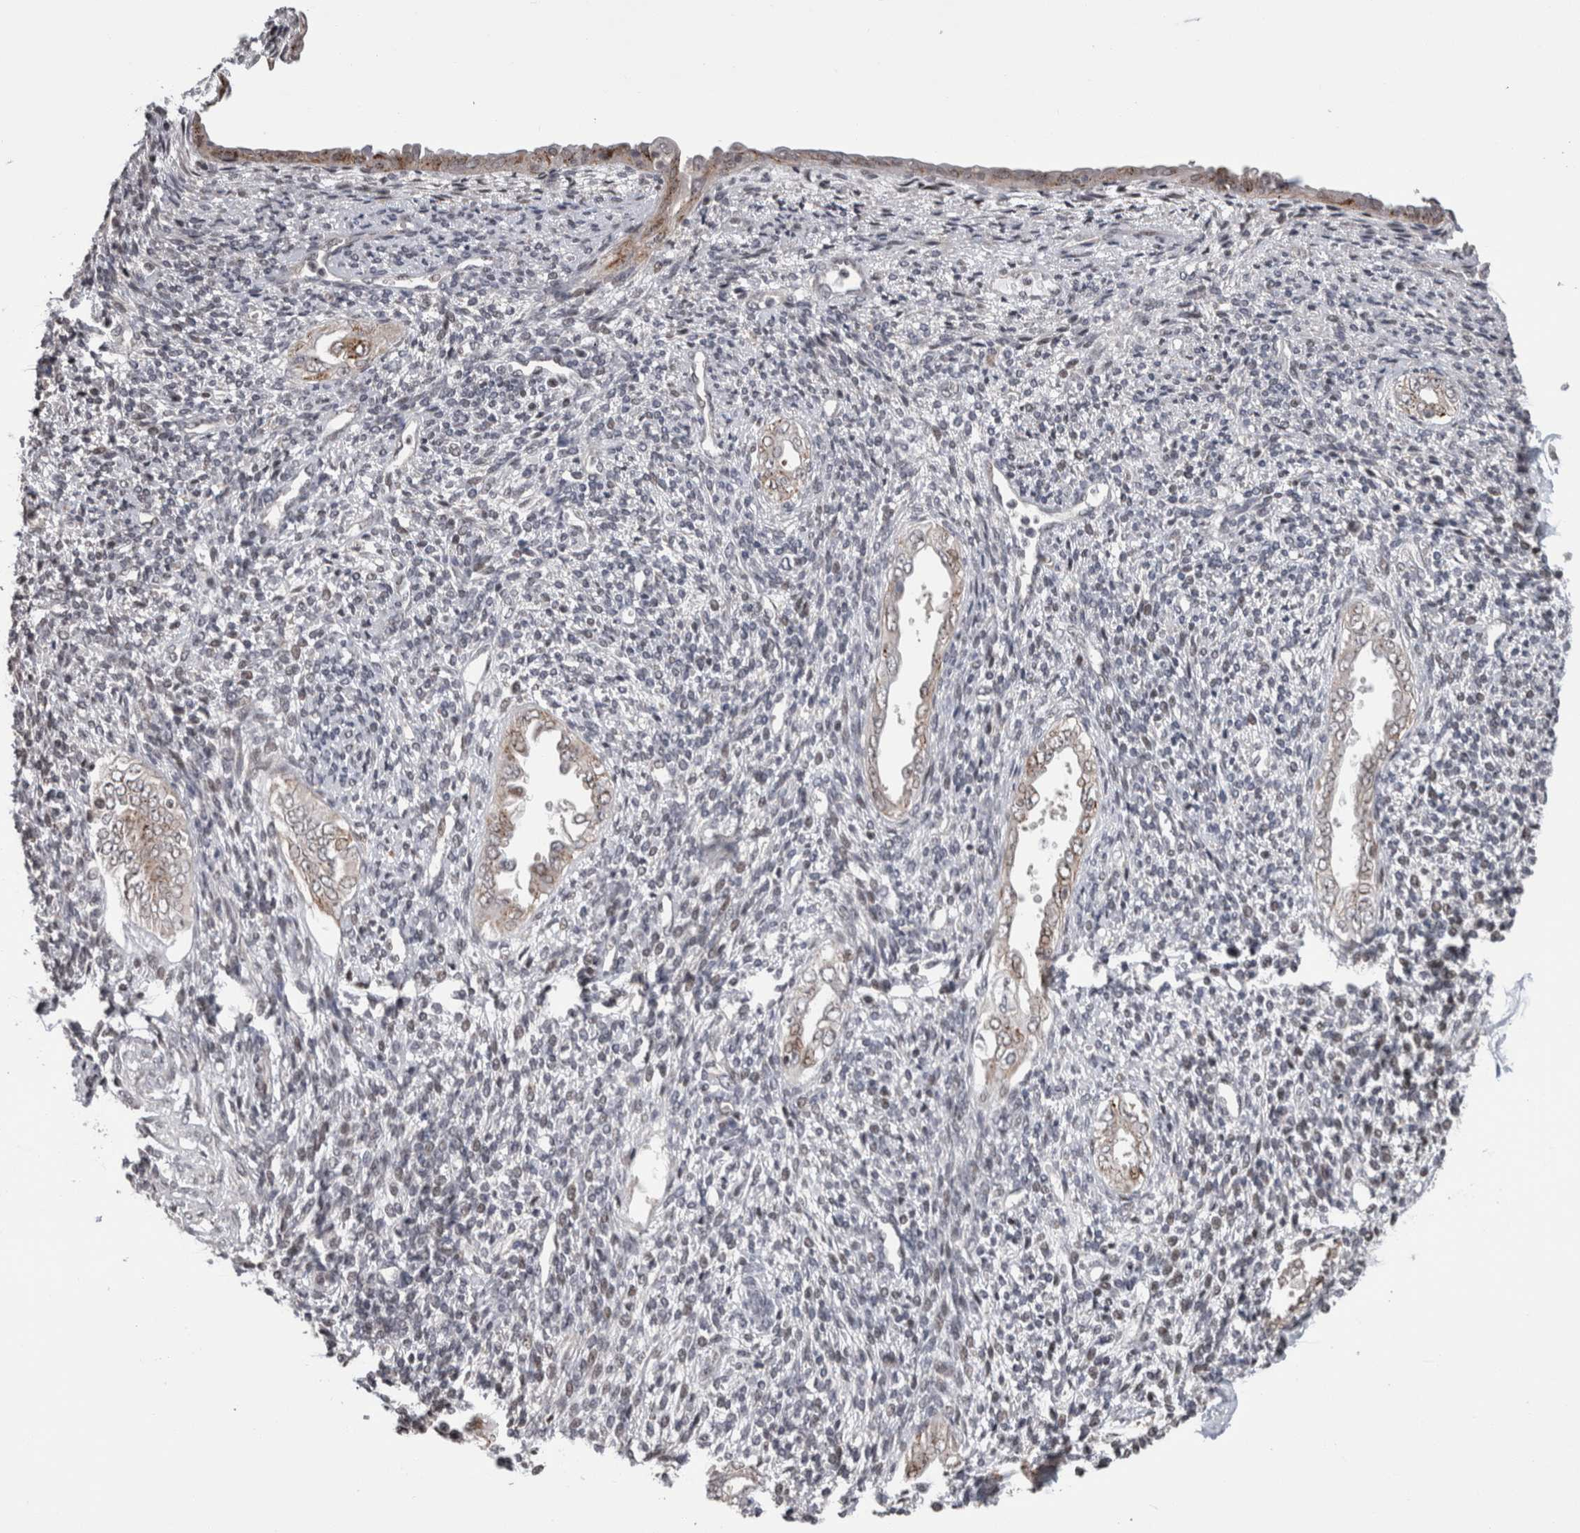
{"staining": {"intensity": "weak", "quantity": "<25%", "location": "cytoplasmic/membranous"}, "tissue": "endometrium", "cell_type": "Cells in endometrial stroma", "image_type": "normal", "snomed": [{"axis": "morphology", "description": "Normal tissue, NOS"}, {"axis": "topography", "description": "Endometrium"}], "caption": "High power microscopy image of an IHC micrograph of benign endometrium, revealing no significant positivity in cells in endometrial stroma.", "gene": "ZBTB11", "patient": {"sex": "female", "age": 66}}